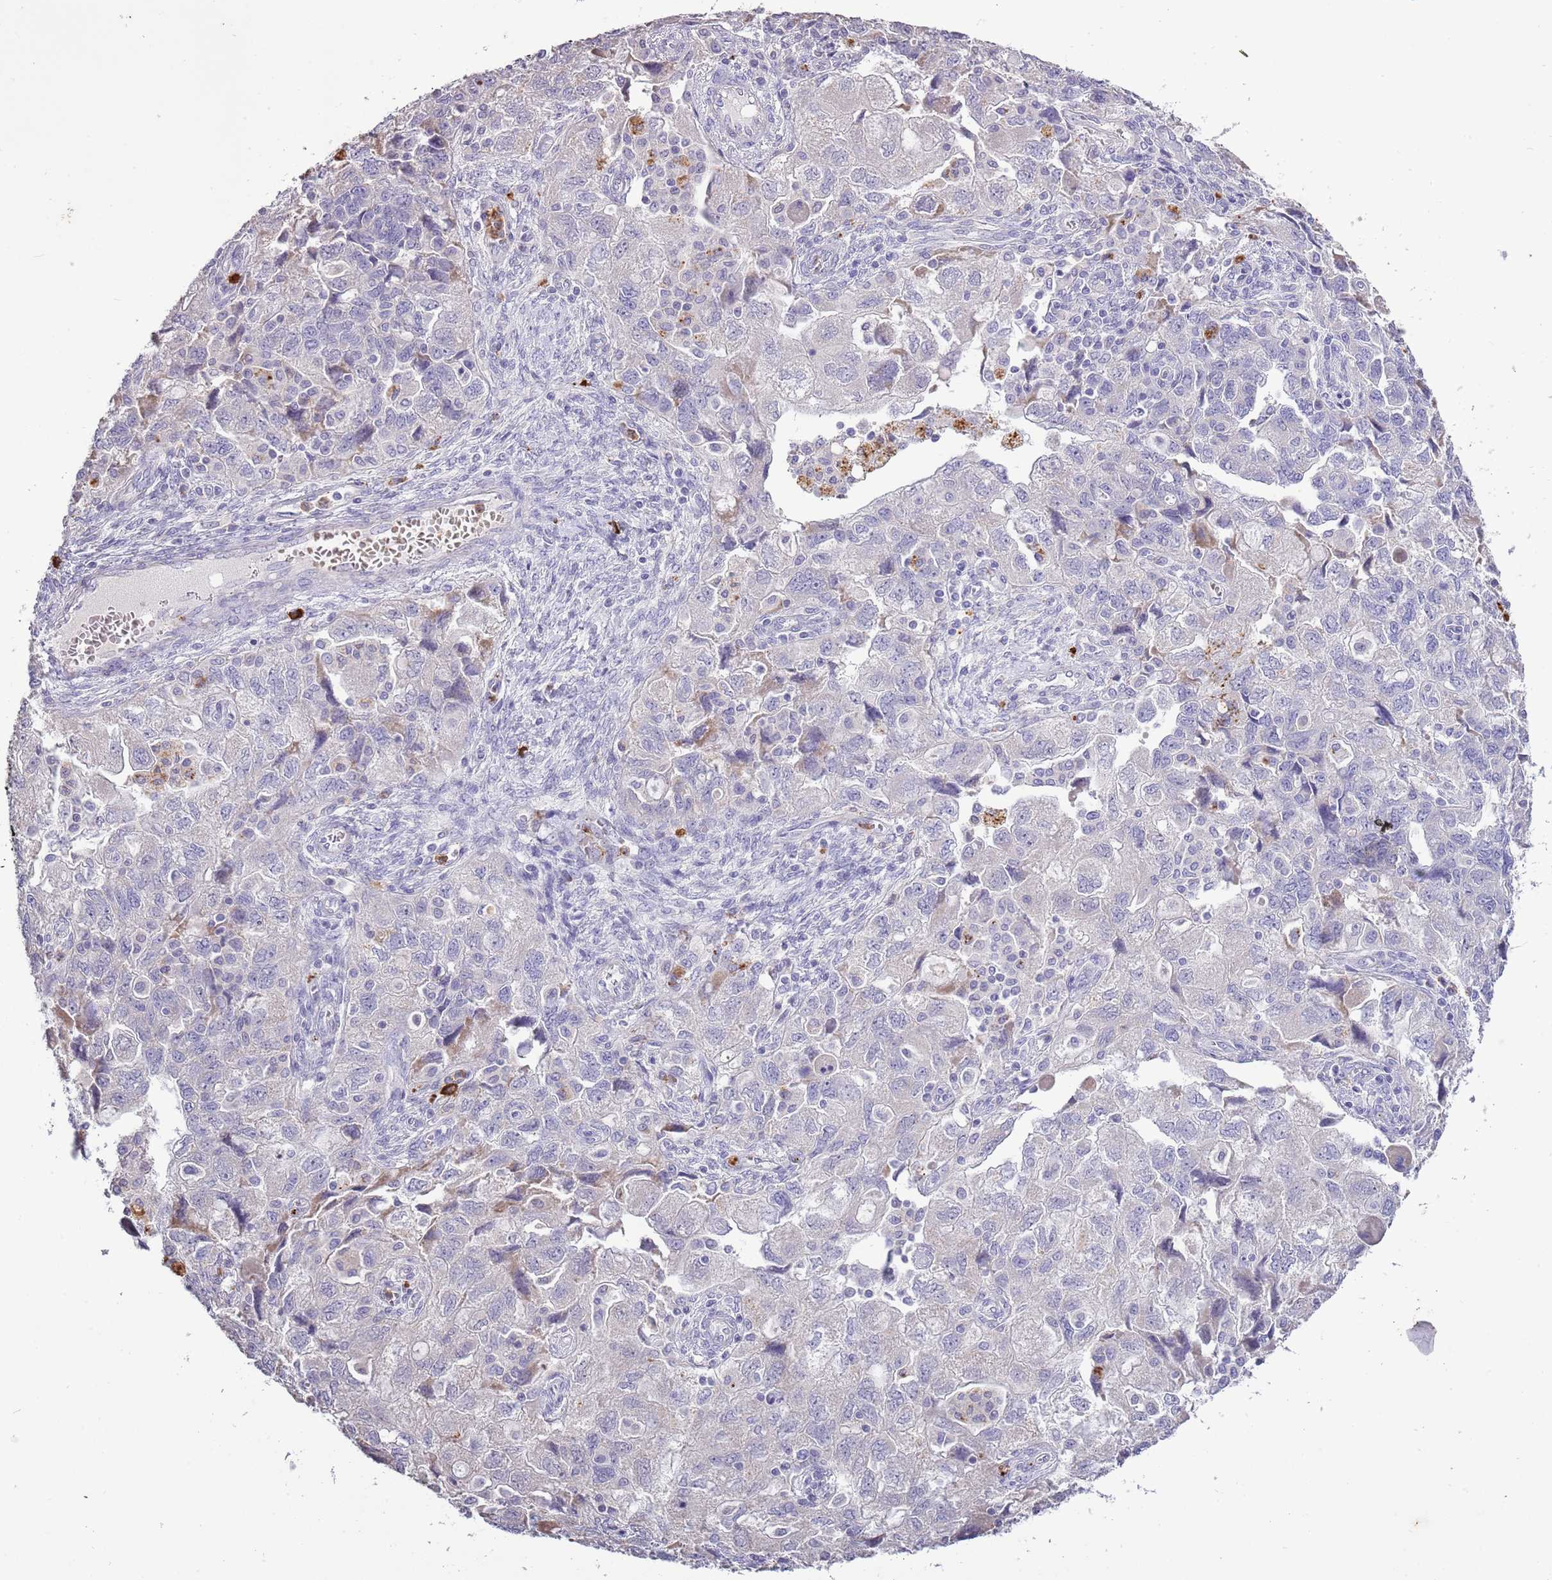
{"staining": {"intensity": "weak", "quantity": "<25%", "location": "cytoplasmic/membranous"}, "tissue": "ovarian cancer", "cell_type": "Tumor cells", "image_type": "cancer", "snomed": [{"axis": "morphology", "description": "Carcinoma, NOS"}, {"axis": "morphology", "description": "Cystadenocarcinoma, serous, NOS"}, {"axis": "topography", "description": "Ovary"}], "caption": "High magnification brightfield microscopy of ovarian carcinoma stained with DAB (3,3'-diaminobenzidine) (brown) and counterstained with hematoxylin (blue): tumor cells show no significant staining.", "gene": "P2RY13", "patient": {"sex": "female", "age": 69}}